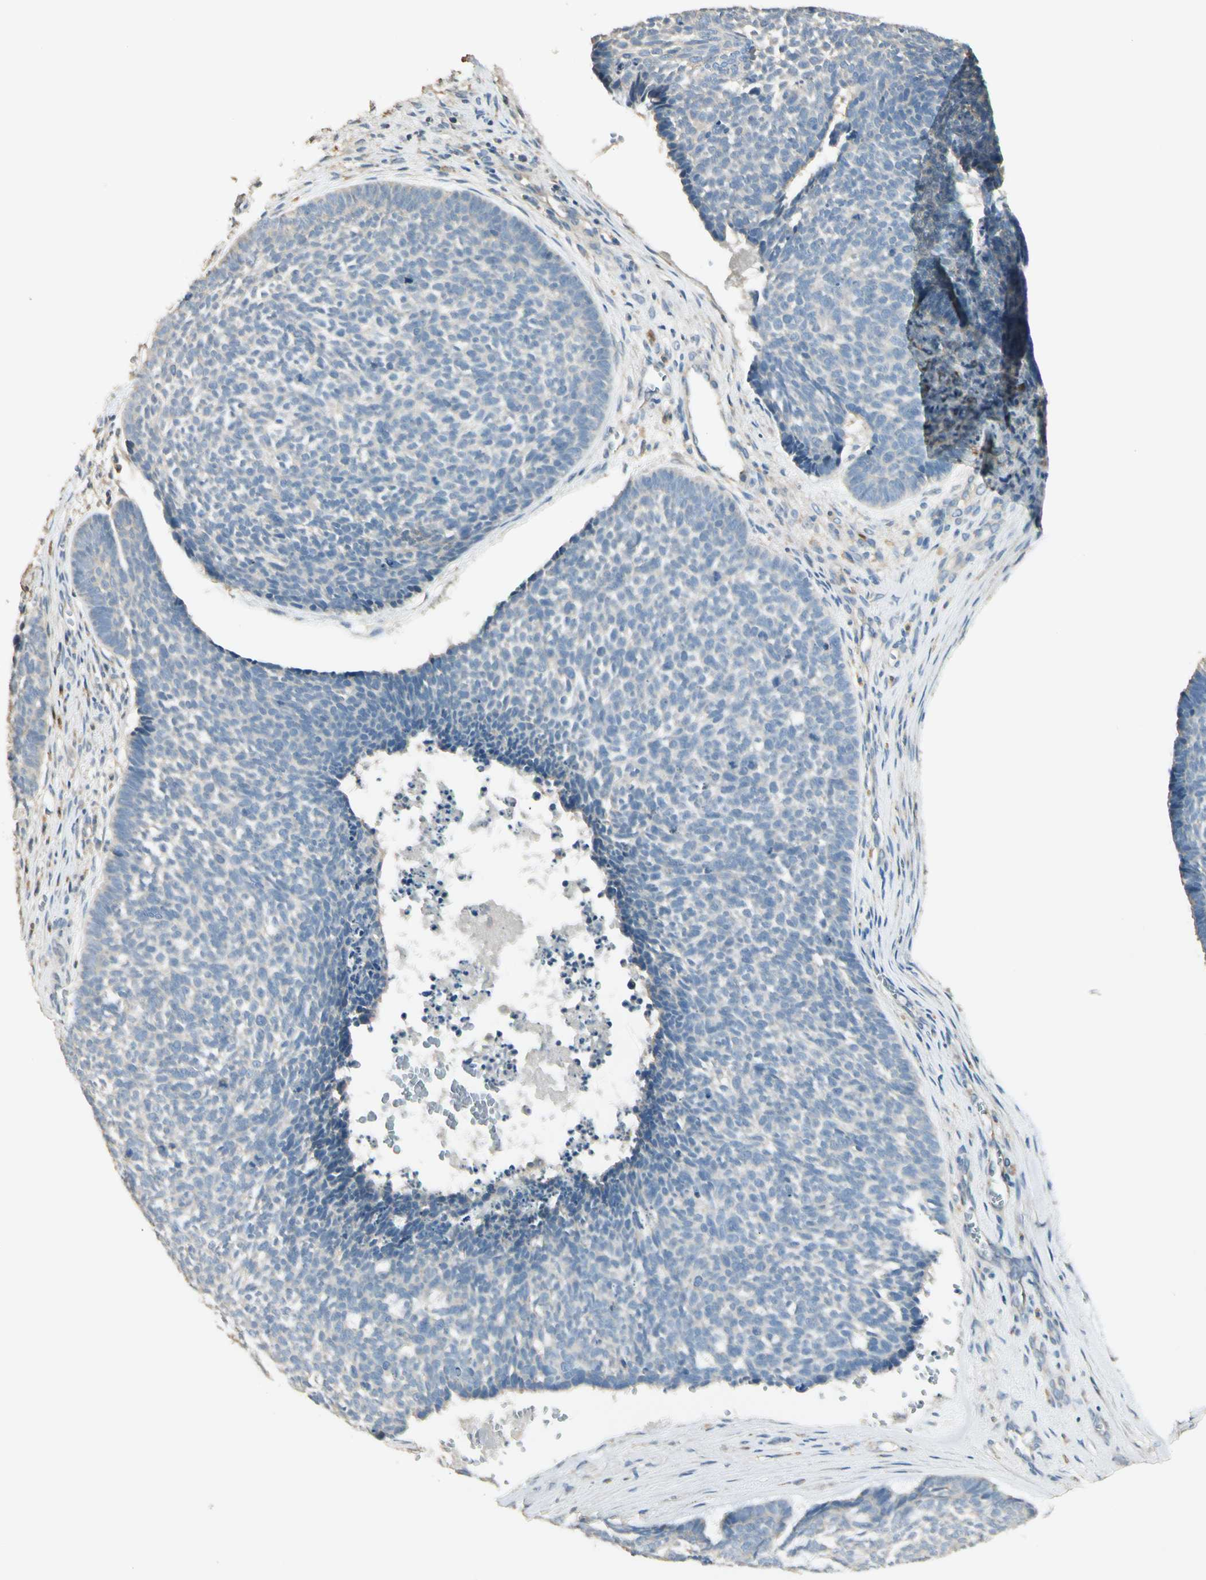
{"staining": {"intensity": "negative", "quantity": "none", "location": "none"}, "tissue": "skin cancer", "cell_type": "Tumor cells", "image_type": "cancer", "snomed": [{"axis": "morphology", "description": "Basal cell carcinoma"}, {"axis": "topography", "description": "Skin"}], "caption": "The photomicrograph displays no significant positivity in tumor cells of skin basal cell carcinoma.", "gene": "PLXNA1", "patient": {"sex": "male", "age": 84}}